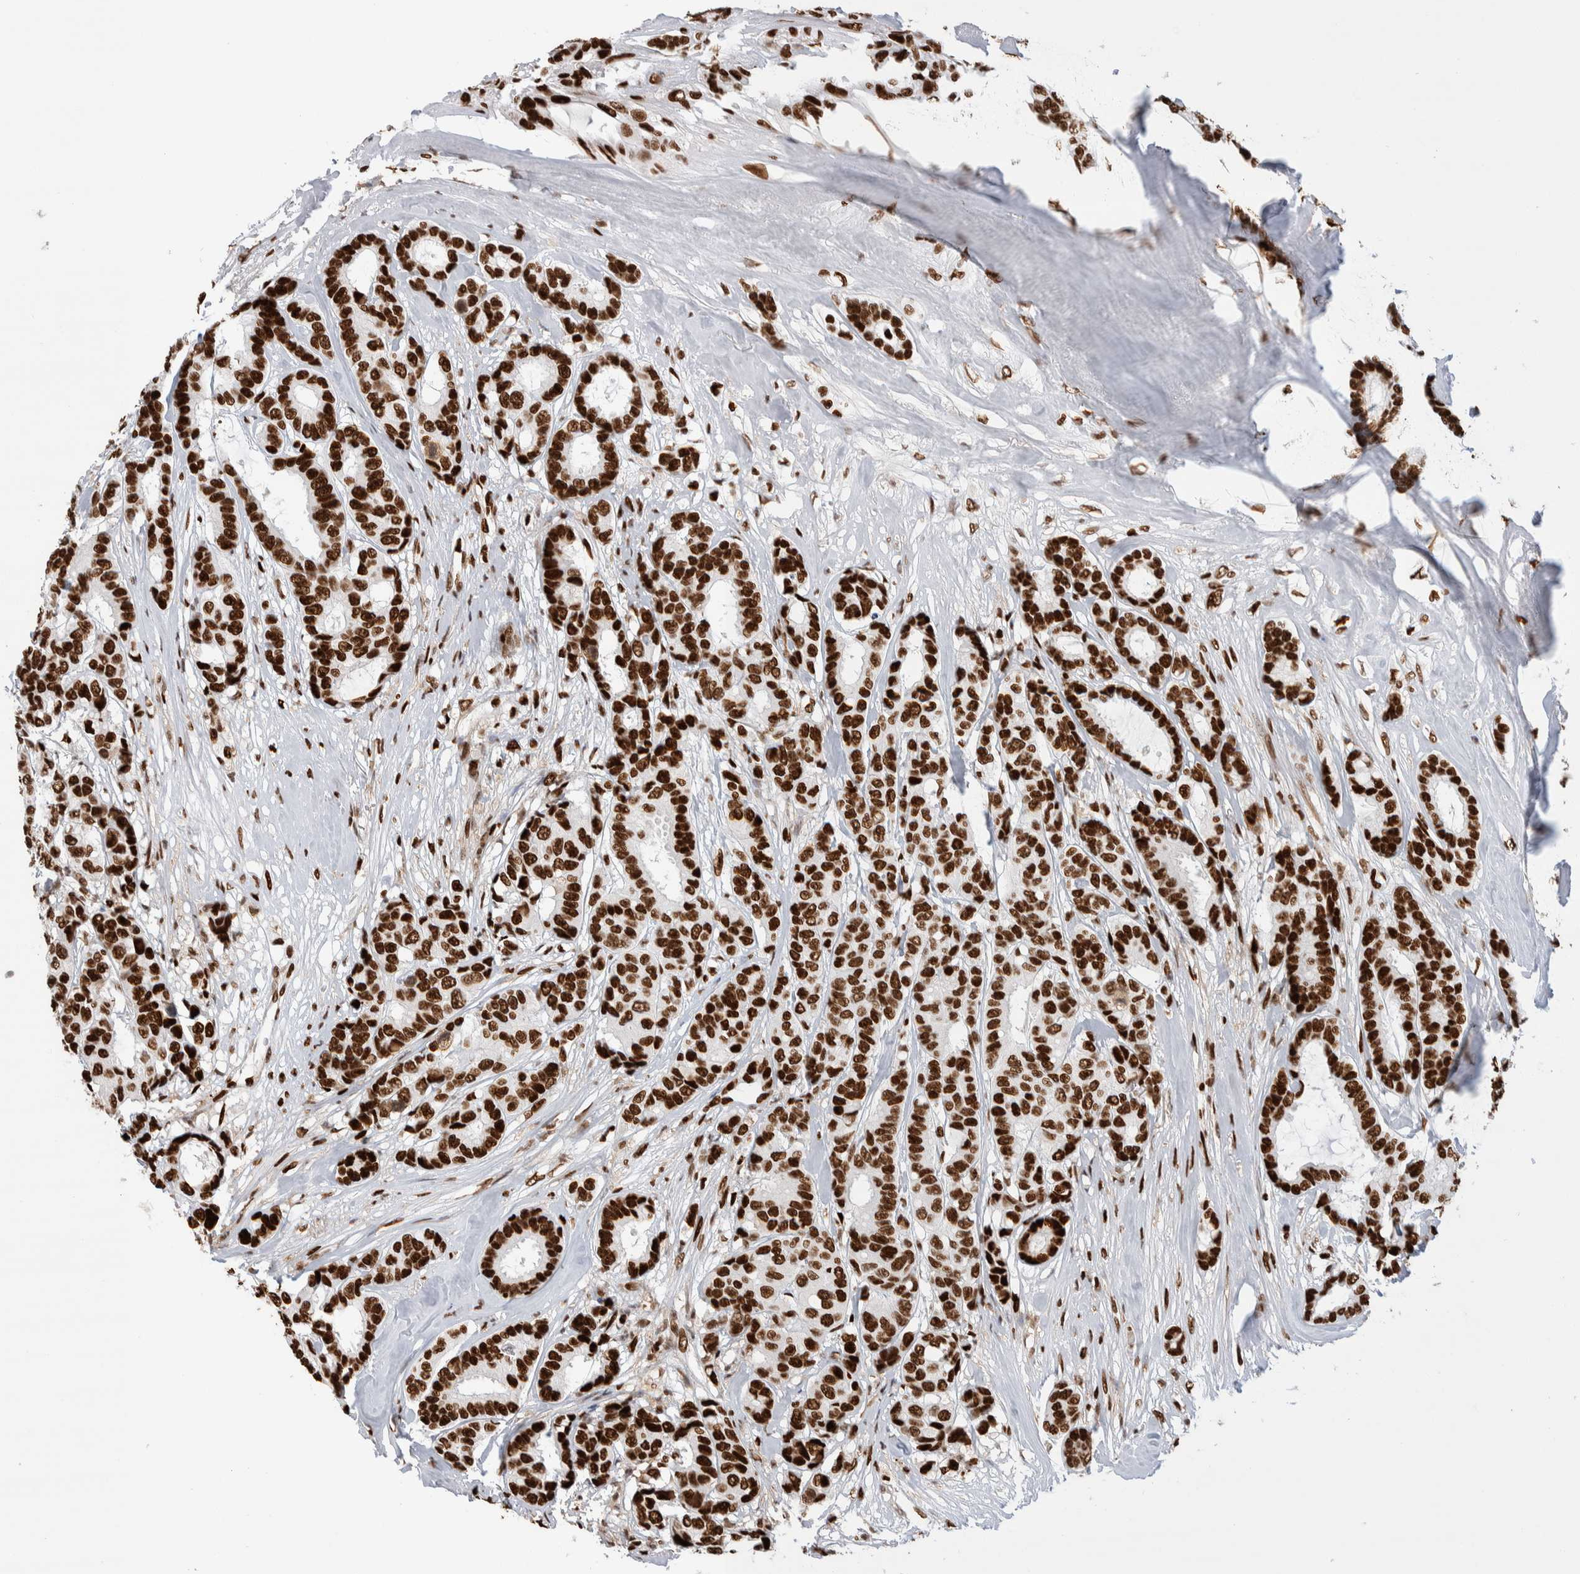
{"staining": {"intensity": "strong", "quantity": ">75%", "location": "nuclear"}, "tissue": "breast cancer", "cell_type": "Tumor cells", "image_type": "cancer", "snomed": [{"axis": "morphology", "description": "Duct carcinoma"}, {"axis": "topography", "description": "Breast"}], "caption": "Breast intraductal carcinoma stained with a protein marker displays strong staining in tumor cells.", "gene": "RNASEK-C17orf49", "patient": {"sex": "female", "age": 87}}